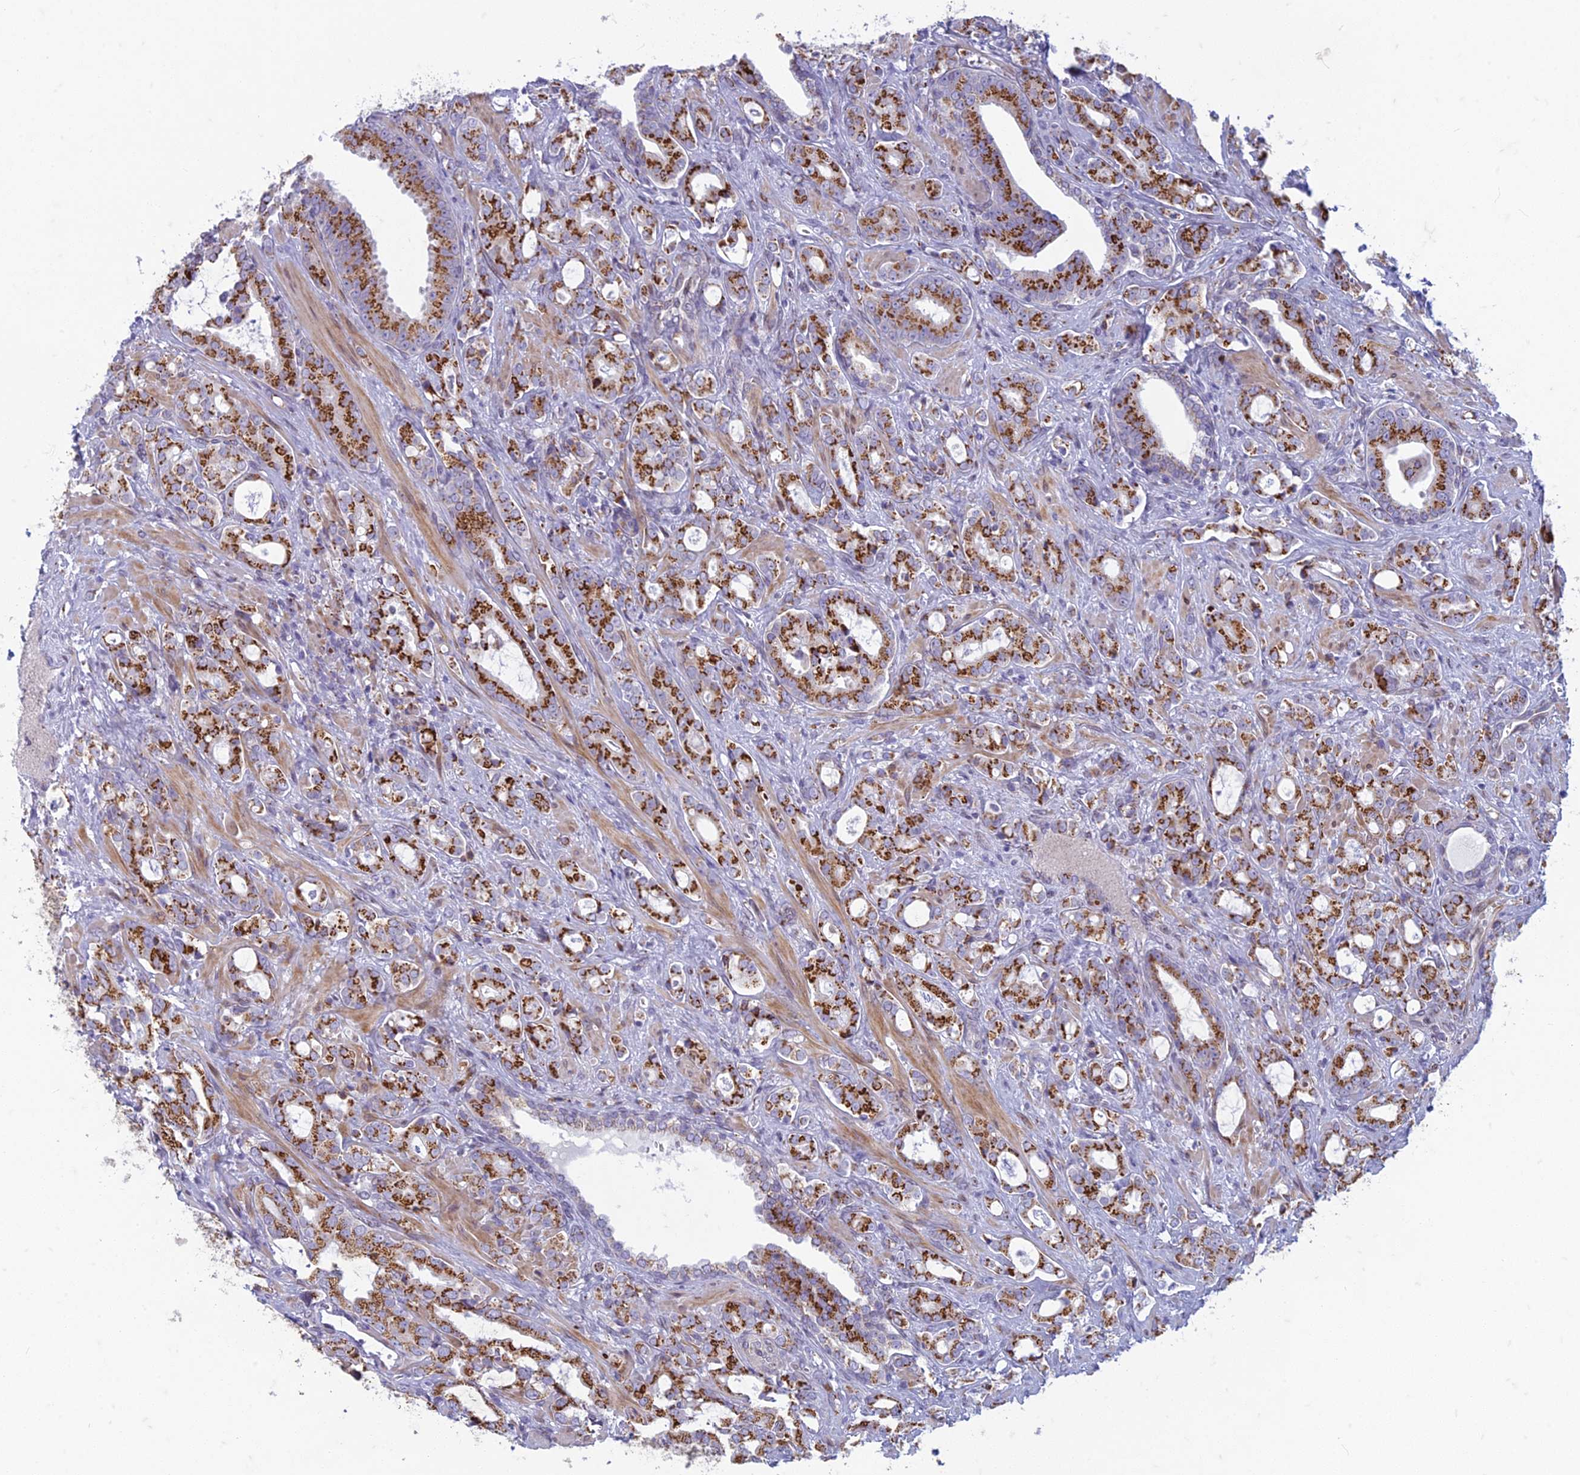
{"staining": {"intensity": "strong", "quantity": ">75%", "location": "cytoplasmic/membranous"}, "tissue": "prostate cancer", "cell_type": "Tumor cells", "image_type": "cancer", "snomed": [{"axis": "morphology", "description": "Adenocarcinoma, High grade"}, {"axis": "topography", "description": "Prostate"}], "caption": "High-magnification brightfield microscopy of prostate adenocarcinoma (high-grade) stained with DAB (3,3'-diaminobenzidine) (brown) and counterstained with hematoxylin (blue). tumor cells exhibit strong cytoplasmic/membranous positivity is seen in approximately>75% of cells.", "gene": "FAM3C", "patient": {"sex": "male", "age": 72}}